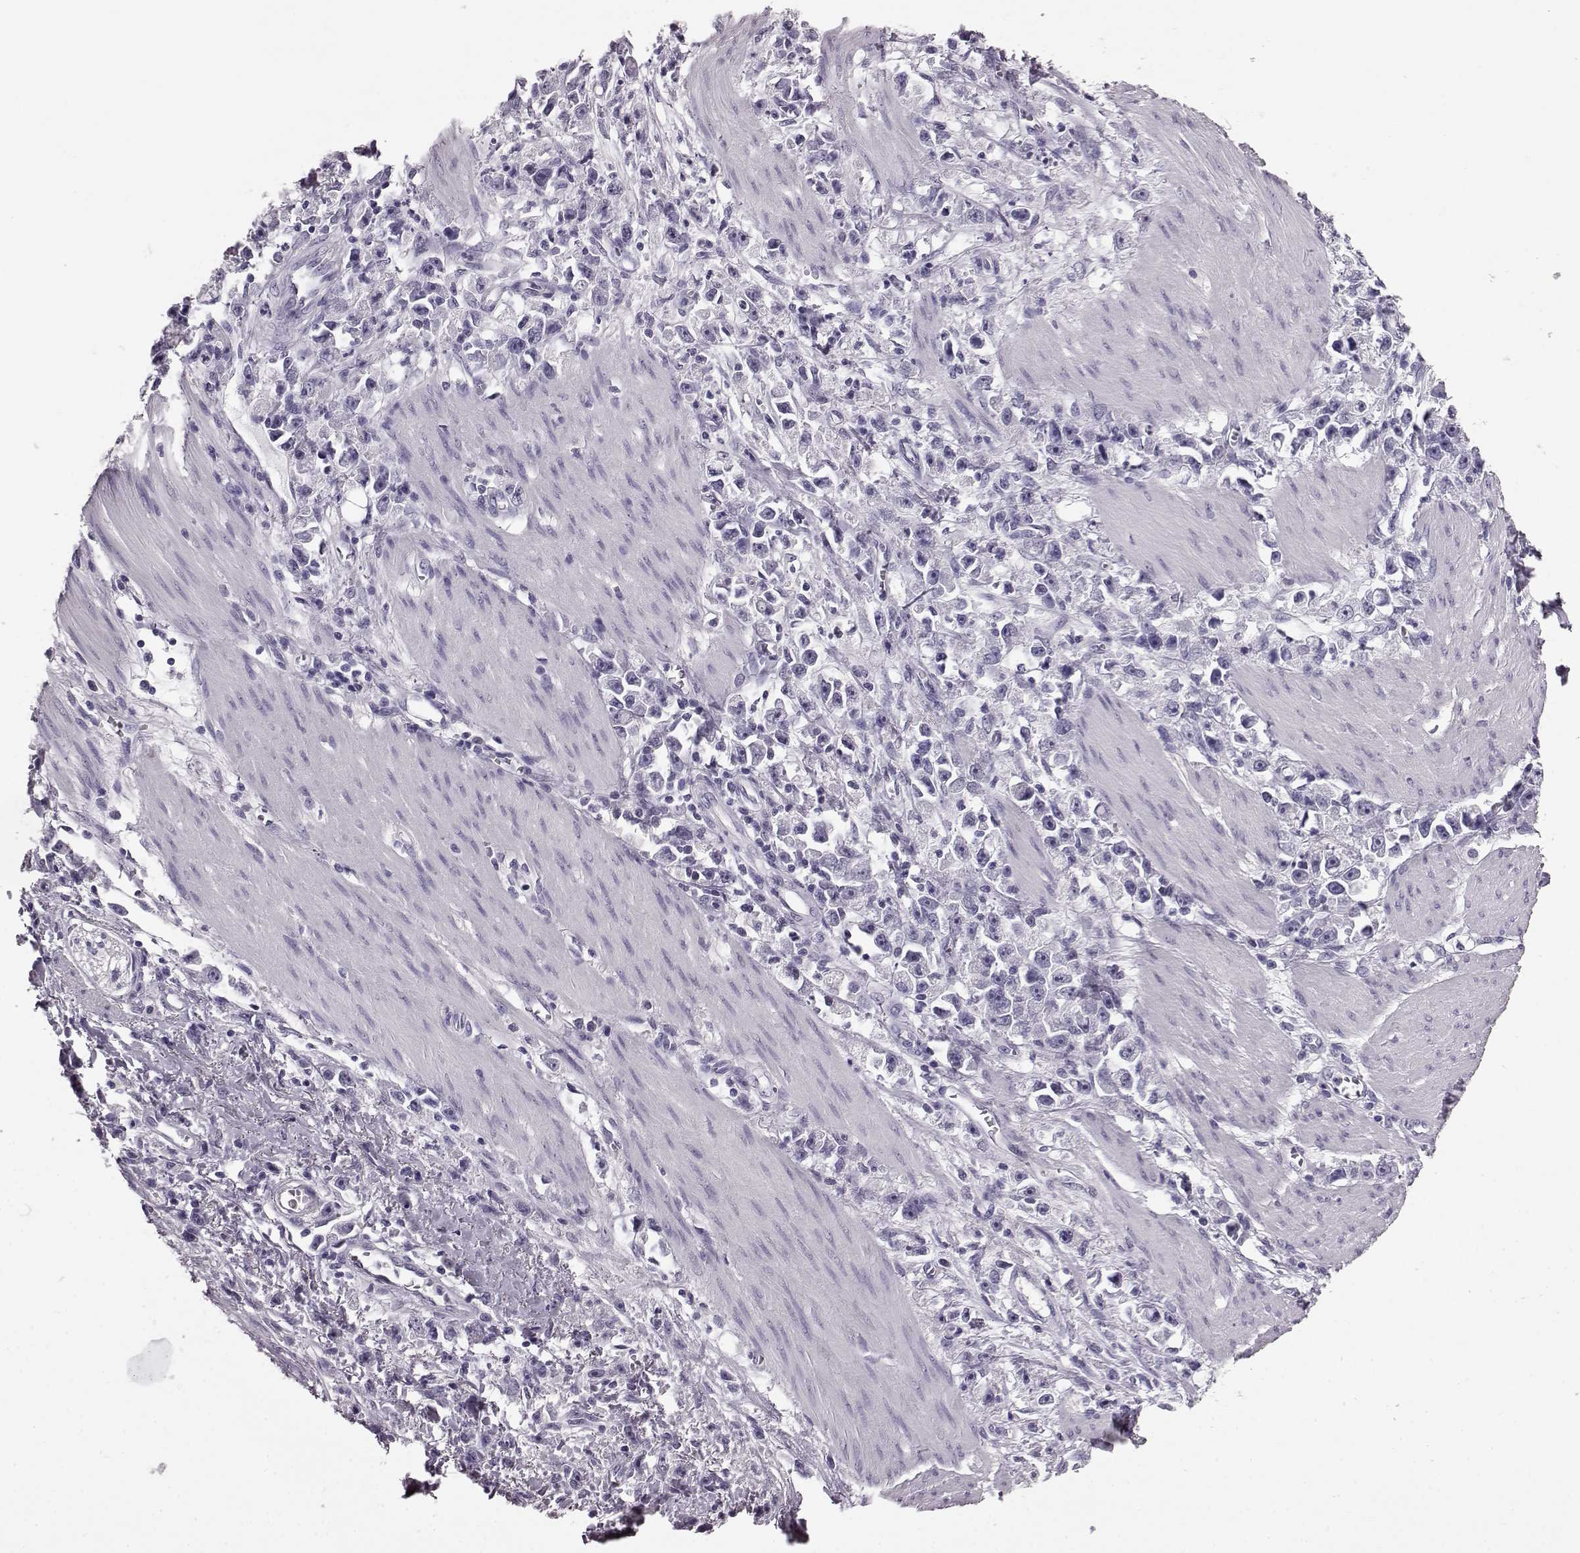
{"staining": {"intensity": "negative", "quantity": "none", "location": "none"}, "tissue": "stomach cancer", "cell_type": "Tumor cells", "image_type": "cancer", "snomed": [{"axis": "morphology", "description": "Adenocarcinoma, NOS"}, {"axis": "topography", "description": "Stomach"}], "caption": "Immunohistochemical staining of human stomach cancer displays no significant positivity in tumor cells.", "gene": "AIPL1", "patient": {"sex": "female", "age": 59}}